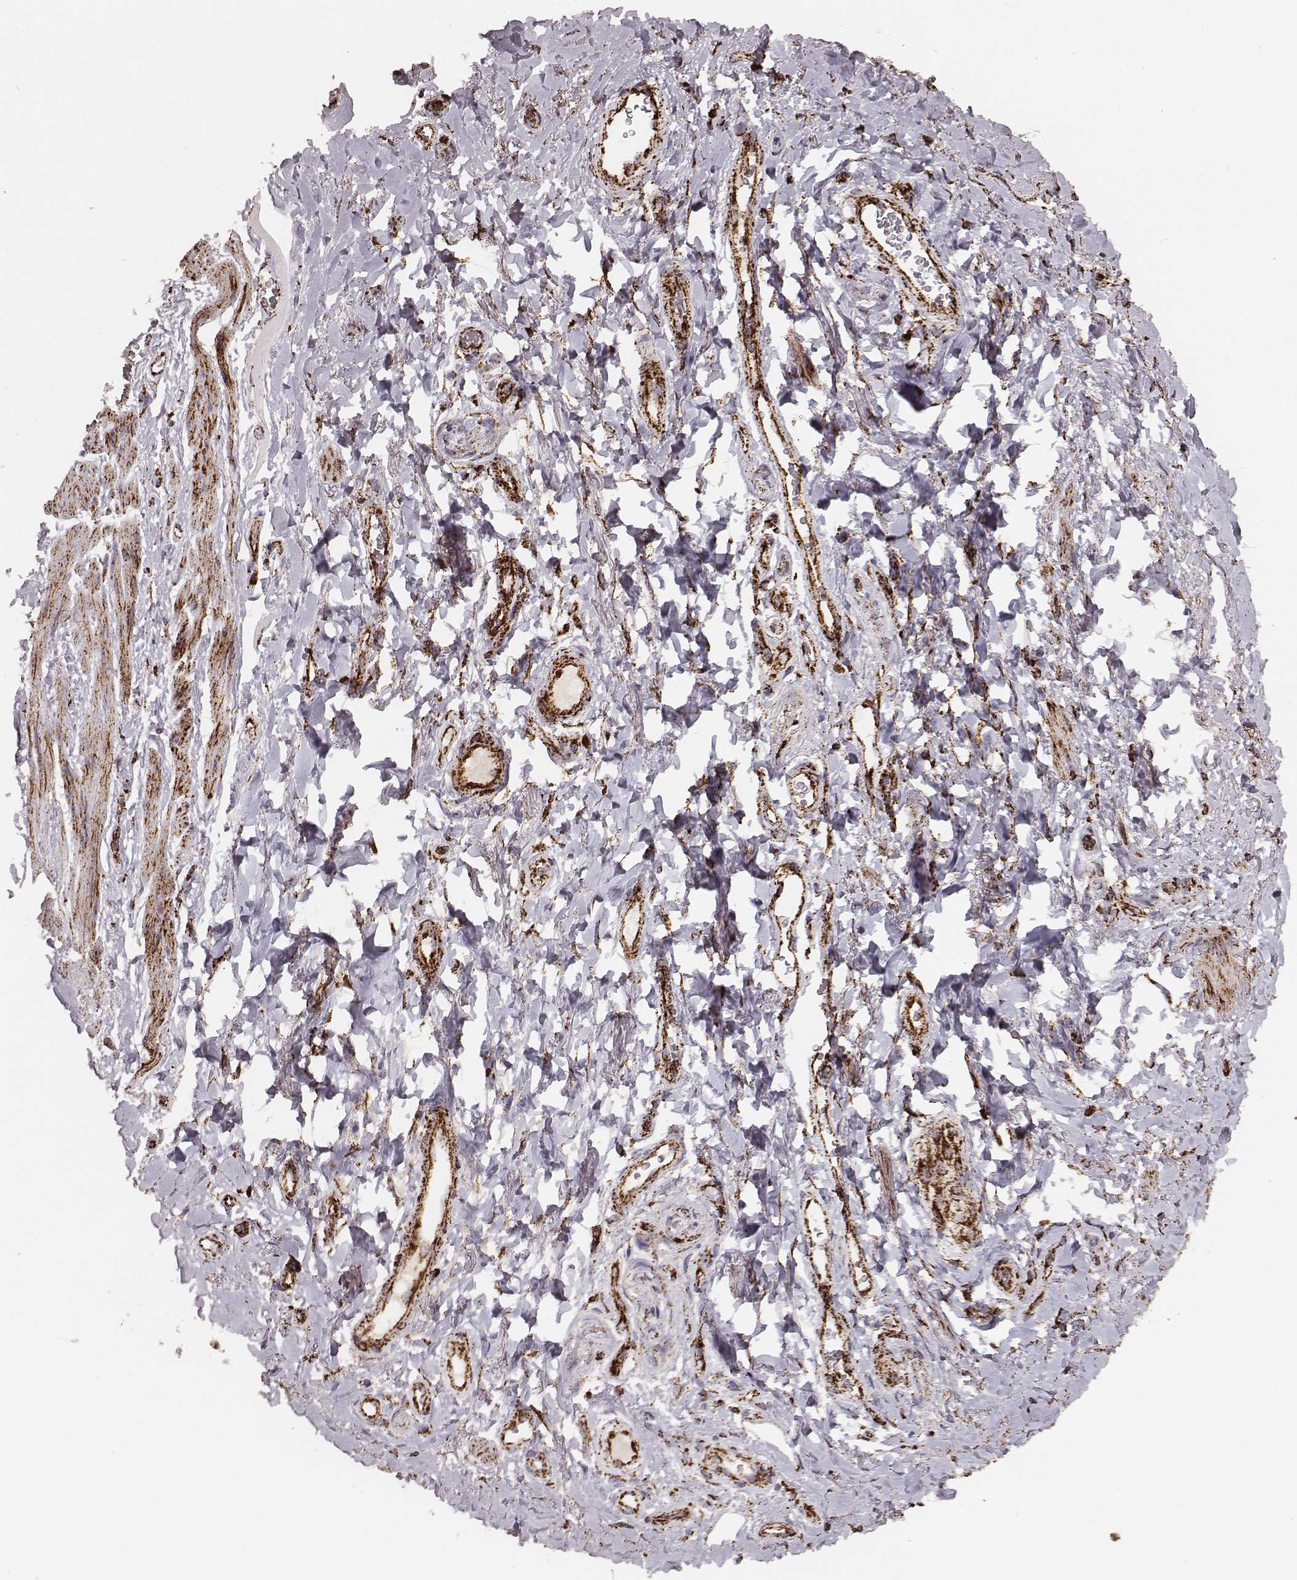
{"staining": {"intensity": "moderate", "quantity": ">75%", "location": "cytoplasmic/membranous"}, "tissue": "adipose tissue", "cell_type": "Adipocytes", "image_type": "normal", "snomed": [{"axis": "morphology", "description": "Normal tissue, NOS"}, {"axis": "topography", "description": "Anal"}, {"axis": "topography", "description": "Peripheral nerve tissue"}], "caption": "This histopathology image displays immunohistochemistry (IHC) staining of benign adipose tissue, with medium moderate cytoplasmic/membranous staining in approximately >75% of adipocytes.", "gene": "TUFM", "patient": {"sex": "male", "age": 53}}